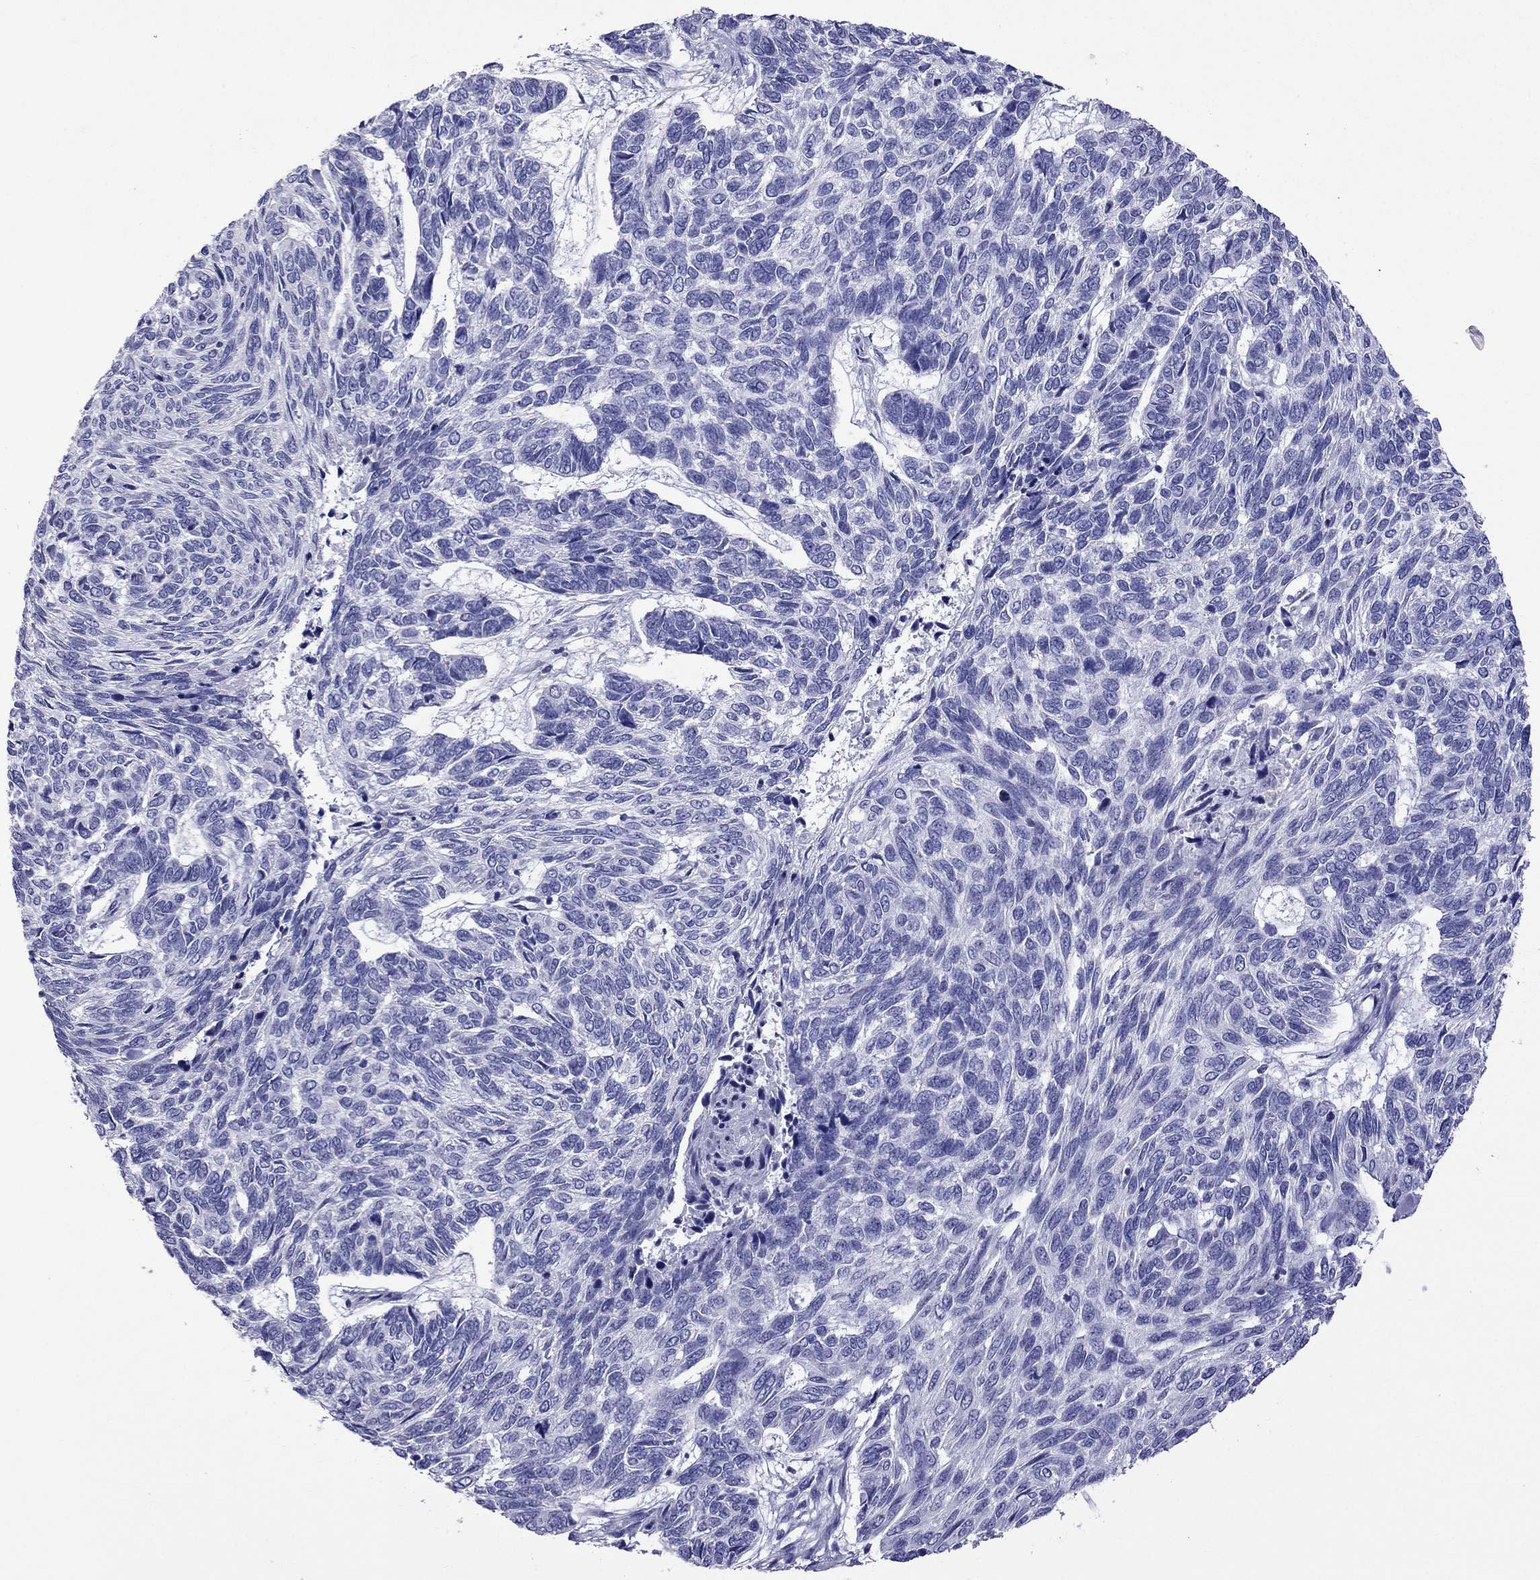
{"staining": {"intensity": "negative", "quantity": "none", "location": "none"}, "tissue": "skin cancer", "cell_type": "Tumor cells", "image_type": "cancer", "snomed": [{"axis": "morphology", "description": "Basal cell carcinoma"}, {"axis": "topography", "description": "Skin"}], "caption": "High magnification brightfield microscopy of skin basal cell carcinoma stained with DAB (3,3'-diaminobenzidine) (brown) and counterstained with hematoxylin (blue): tumor cells show no significant positivity.", "gene": "TDRD1", "patient": {"sex": "female", "age": 65}}